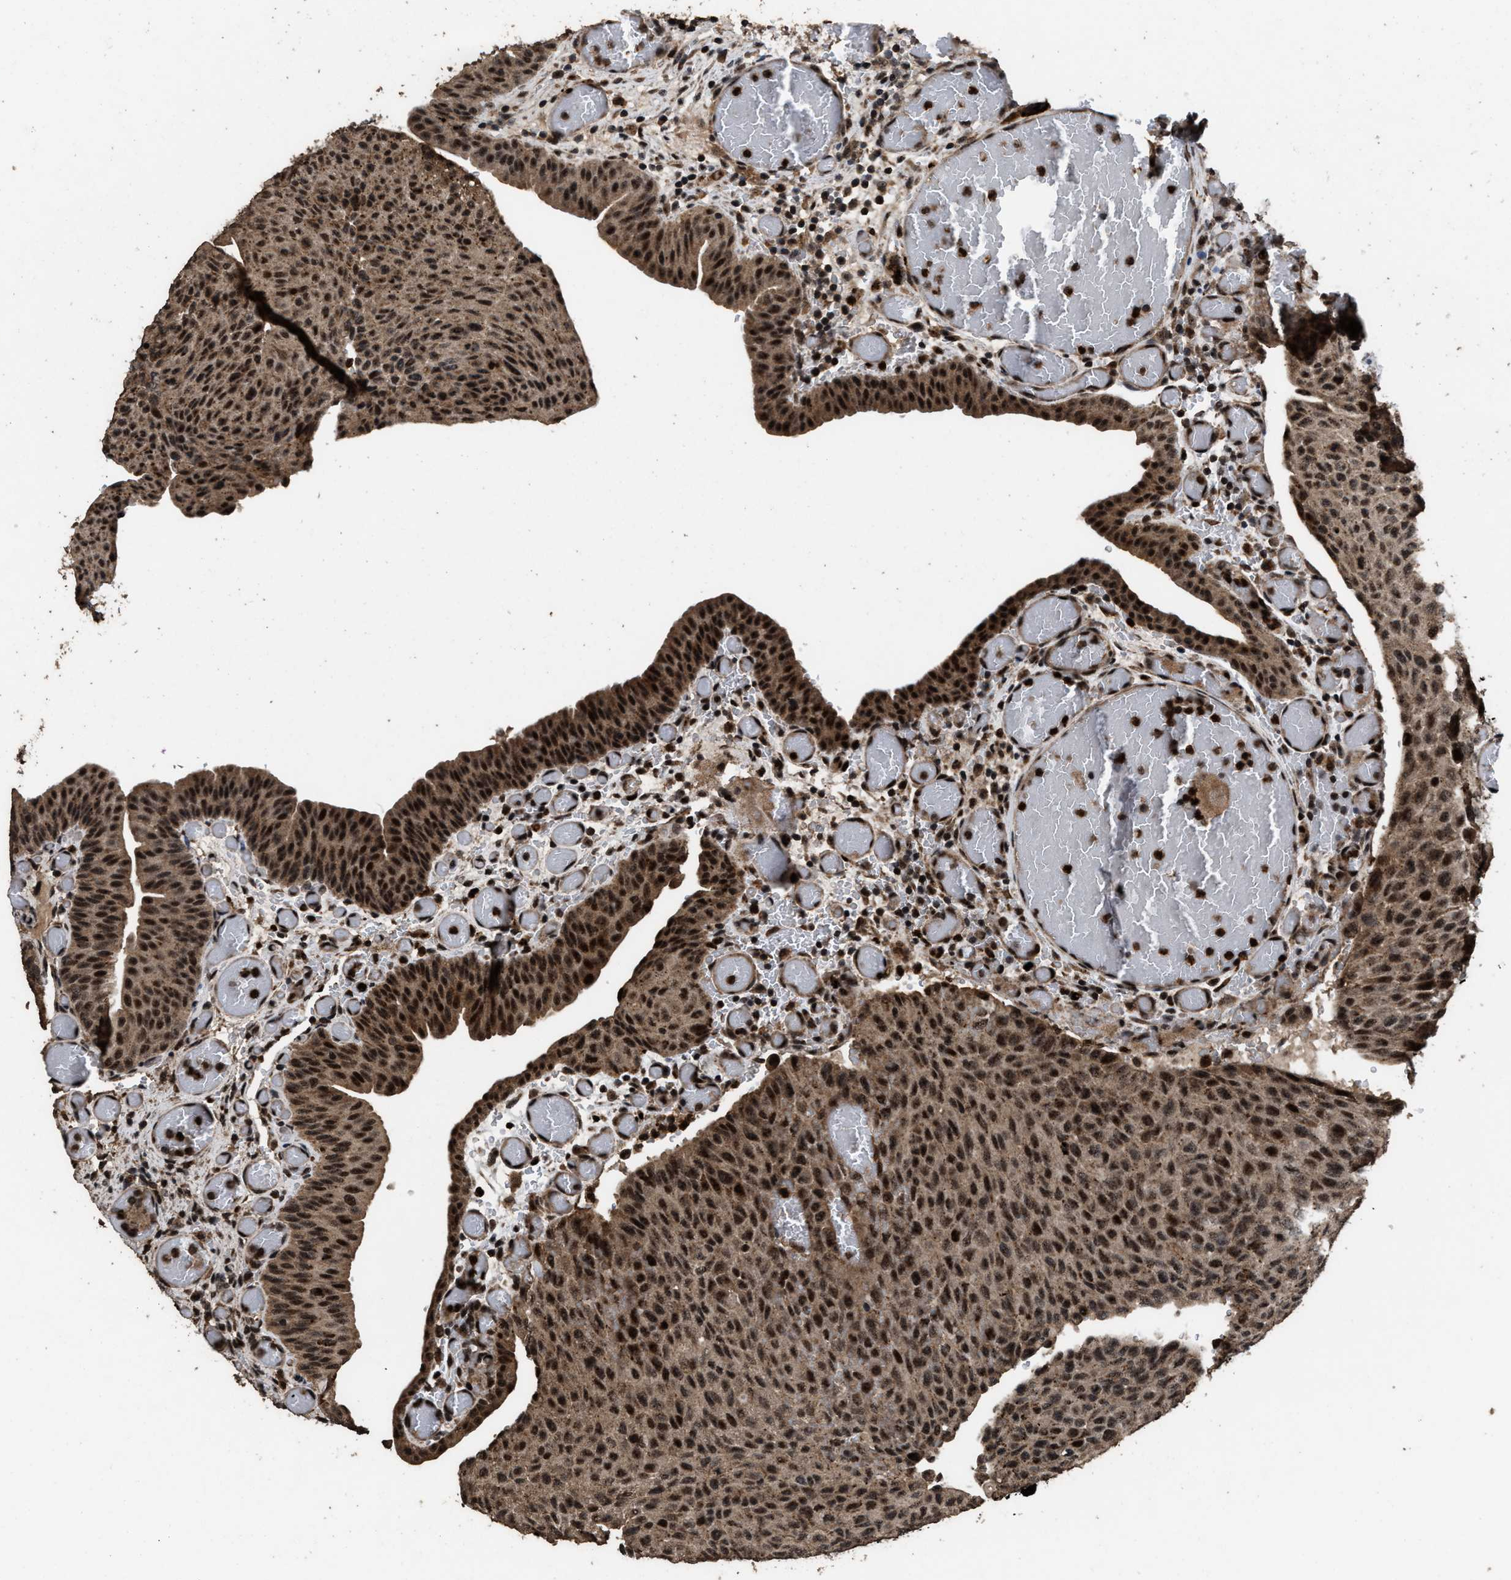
{"staining": {"intensity": "strong", "quantity": ">75%", "location": "cytoplasmic/membranous,nuclear"}, "tissue": "urothelial cancer", "cell_type": "Tumor cells", "image_type": "cancer", "snomed": [{"axis": "morphology", "description": "Urothelial carcinoma, Low grade"}, {"axis": "morphology", "description": "Urothelial carcinoma, High grade"}, {"axis": "topography", "description": "Urinary bladder"}], "caption": "Protein analysis of urothelial carcinoma (low-grade) tissue displays strong cytoplasmic/membranous and nuclear expression in approximately >75% of tumor cells.", "gene": "HAUS6", "patient": {"sex": "male", "age": 35}}